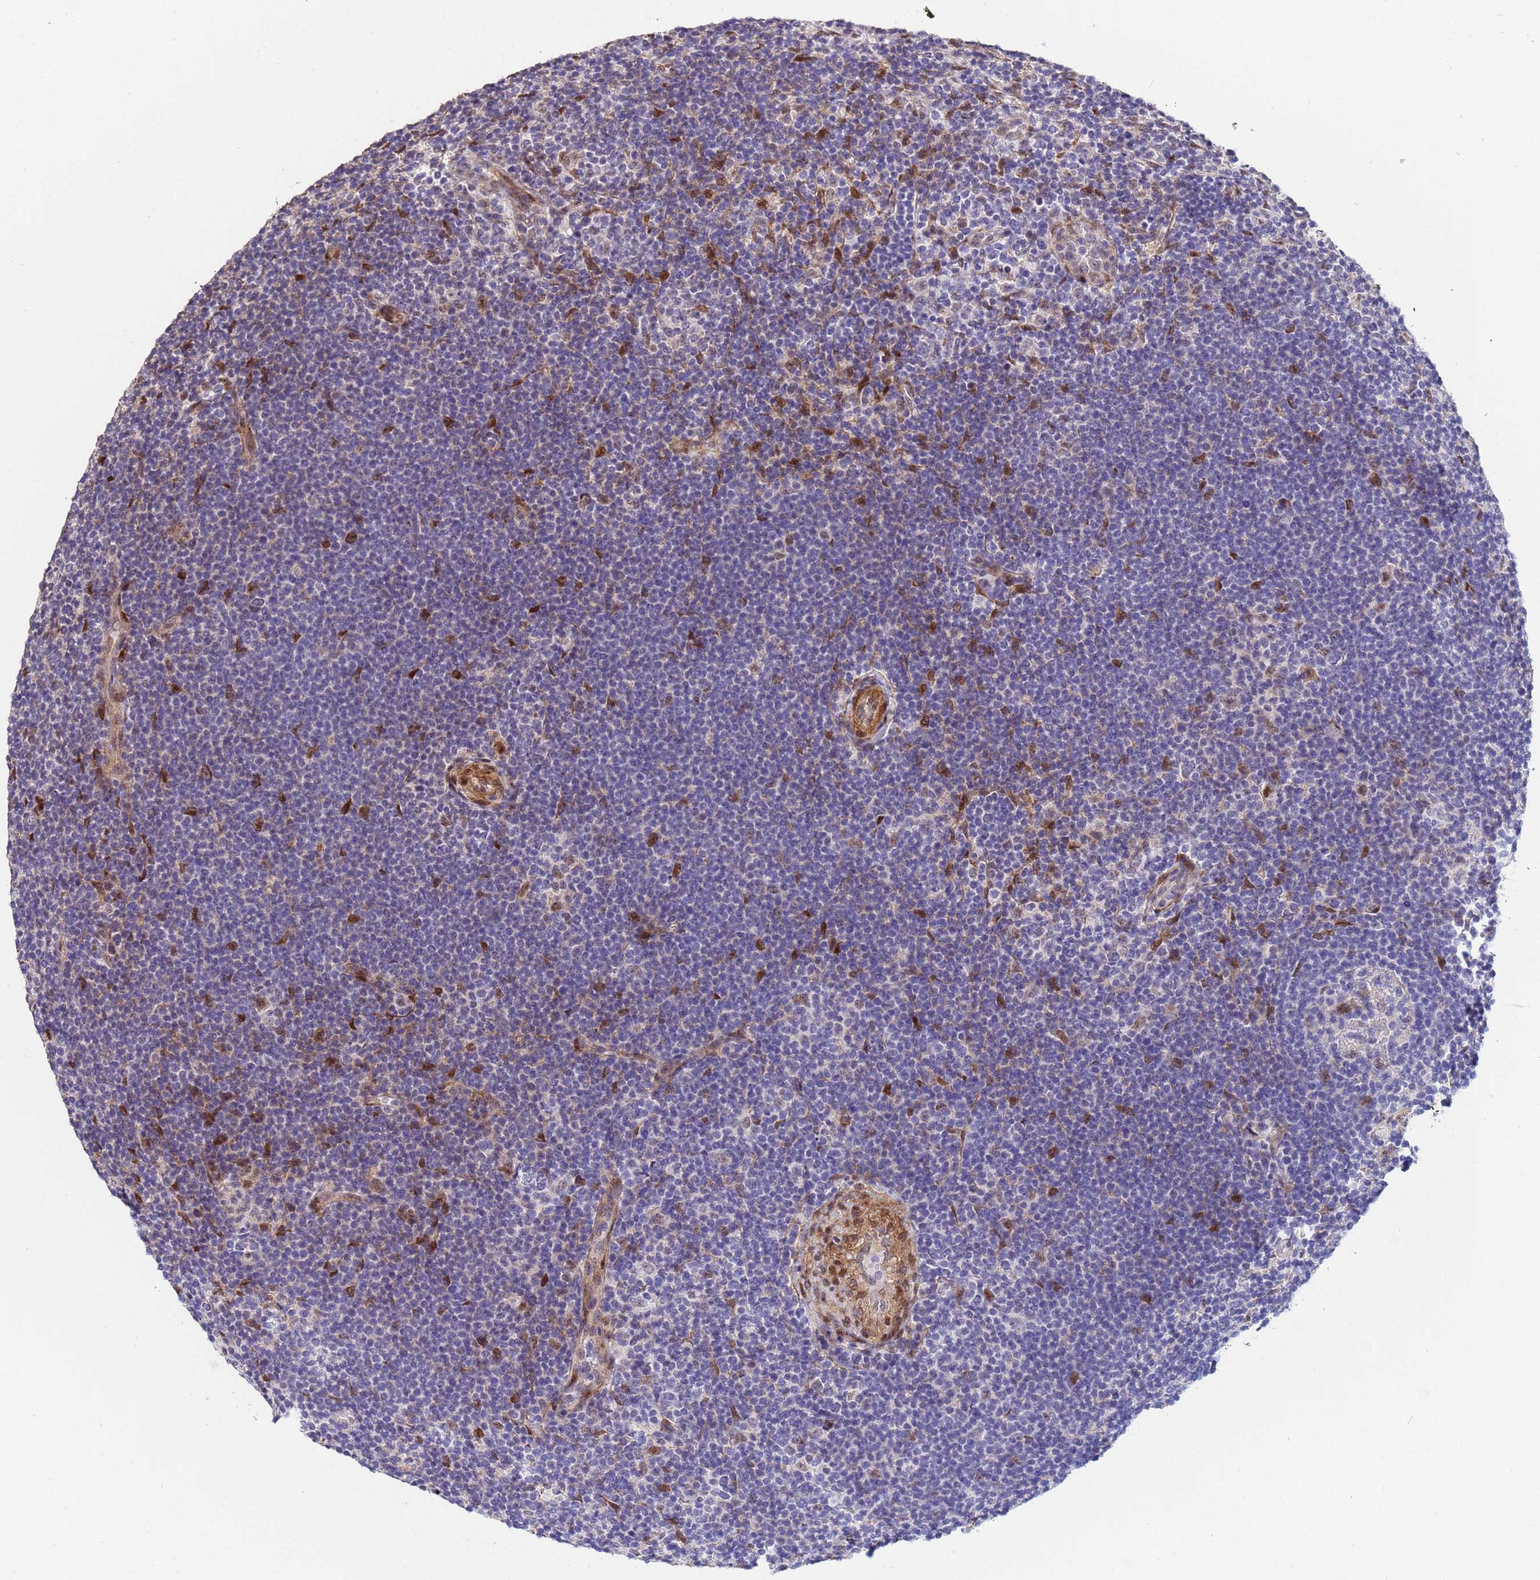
{"staining": {"intensity": "weak", "quantity": "25%-75%", "location": "nuclear"}, "tissue": "lymphoma", "cell_type": "Tumor cells", "image_type": "cancer", "snomed": [{"axis": "morphology", "description": "Hodgkin's disease, NOS"}, {"axis": "topography", "description": "Lymph node"}], "caption": "Weak nuclear protein positivity is appreciated in about 25%-75% of tumor cells in Hodgkin's disease.", "gene": "TRIP6", "patient": {"sex": "female", "age": 57}}